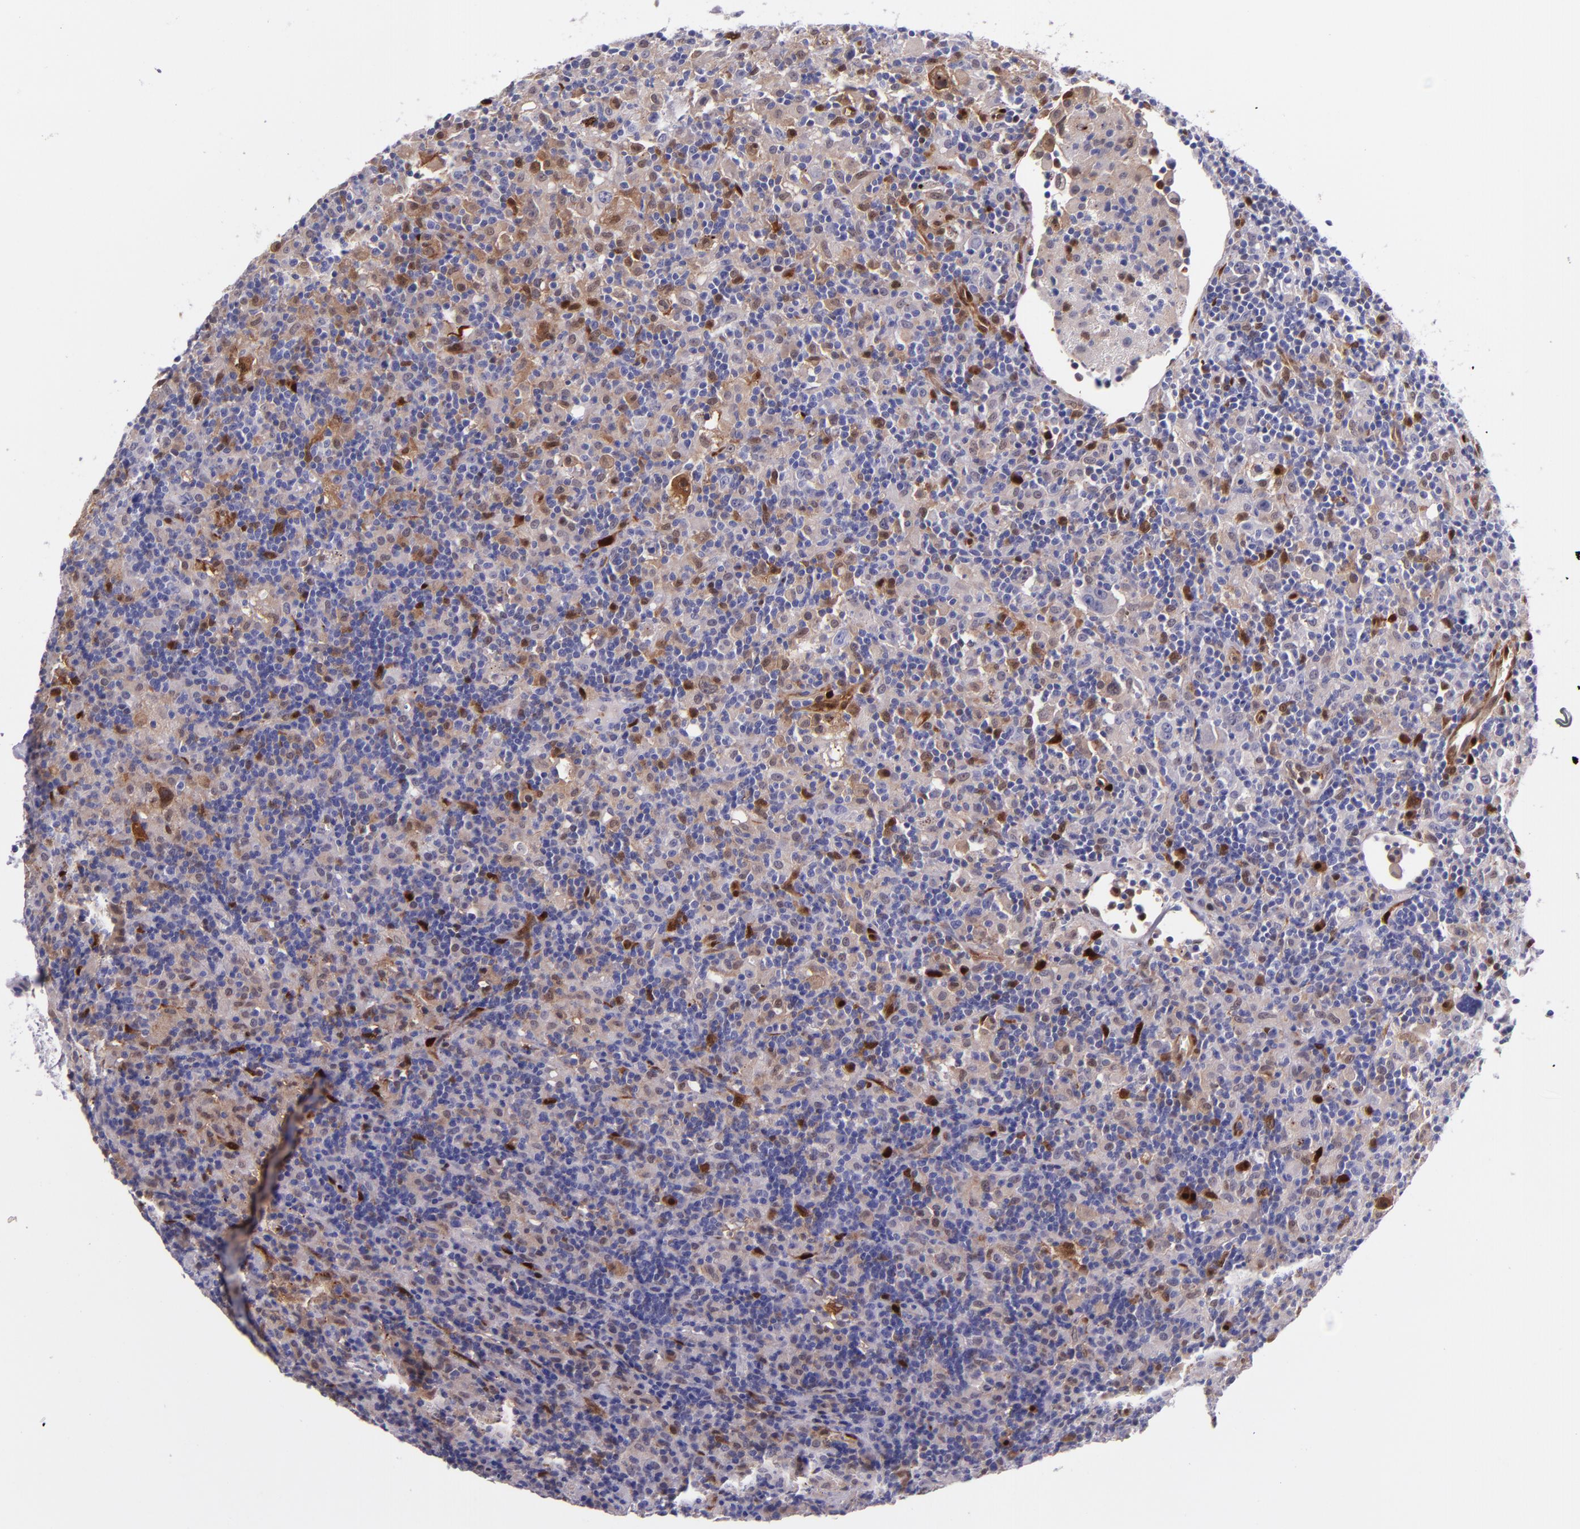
{"staining": {"intensity": "negative", "quantity": "none", "location": "none"}, "tissue": "lymphoma", "cell_type": "Tumor cells", "image_type": "cancer", "snomed": [{"axis": "morphology", "description": "Hodgkin's disease, NOS"}, {"axis": "topography", "description": "Lymph node"}], "caption": "This is an immunohistochemistry histopathology image of human Hodgkin's disease. There is no positivity in tumor cells.", "gene": "LGALS1", "patient": {"sex": "male", "age": 46}}